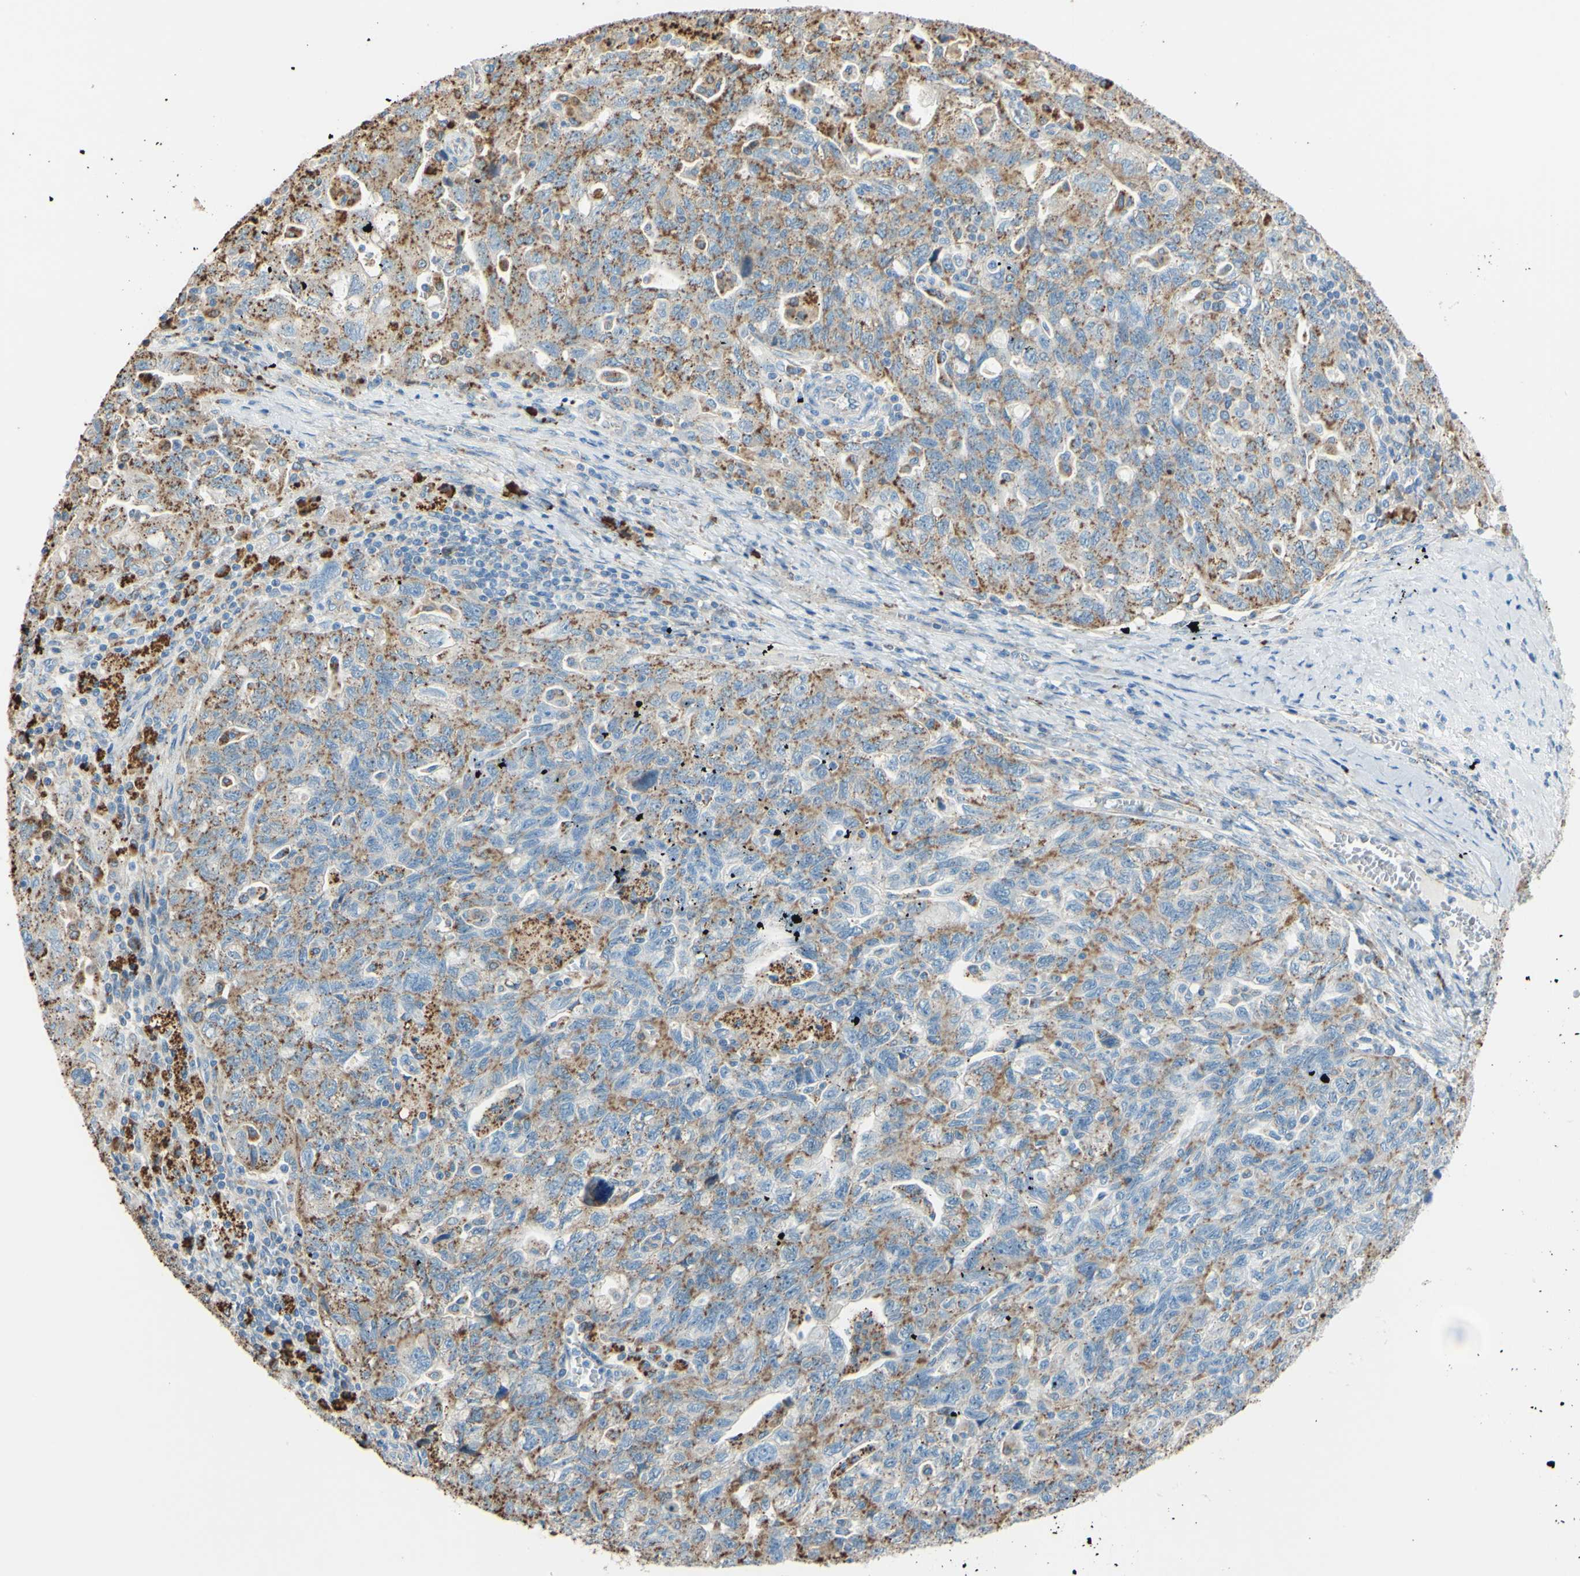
{"staining": {"intensity": "moderate", "quantity": ">75%", "location": "cytoplasmic/membranous"}, "tissue": "ovarian cancer", "cell_type": "Tumor cells", "image_type": "cancer", "snomed": [{"axis": "morphology", "description": "Carcinoma, NOS"}, {"axis": "morphology", "description": "Cystadenocarcinoma, serous, NOS"}, {"axis": "topography", "description": "Ovary"}], "caption": "High-magnification brightfield microscopy of ovarian cancer stained with DAB (3,3'-diaminobenzidine) (brown) and counterstained with hematoxylin (blue). tumor cells exhibit moderate cytoplasmic/membranous positivity is identified in about>75% of cells.", "gene": "CTSD", "patient": {"sex": "female", "age": 69}}